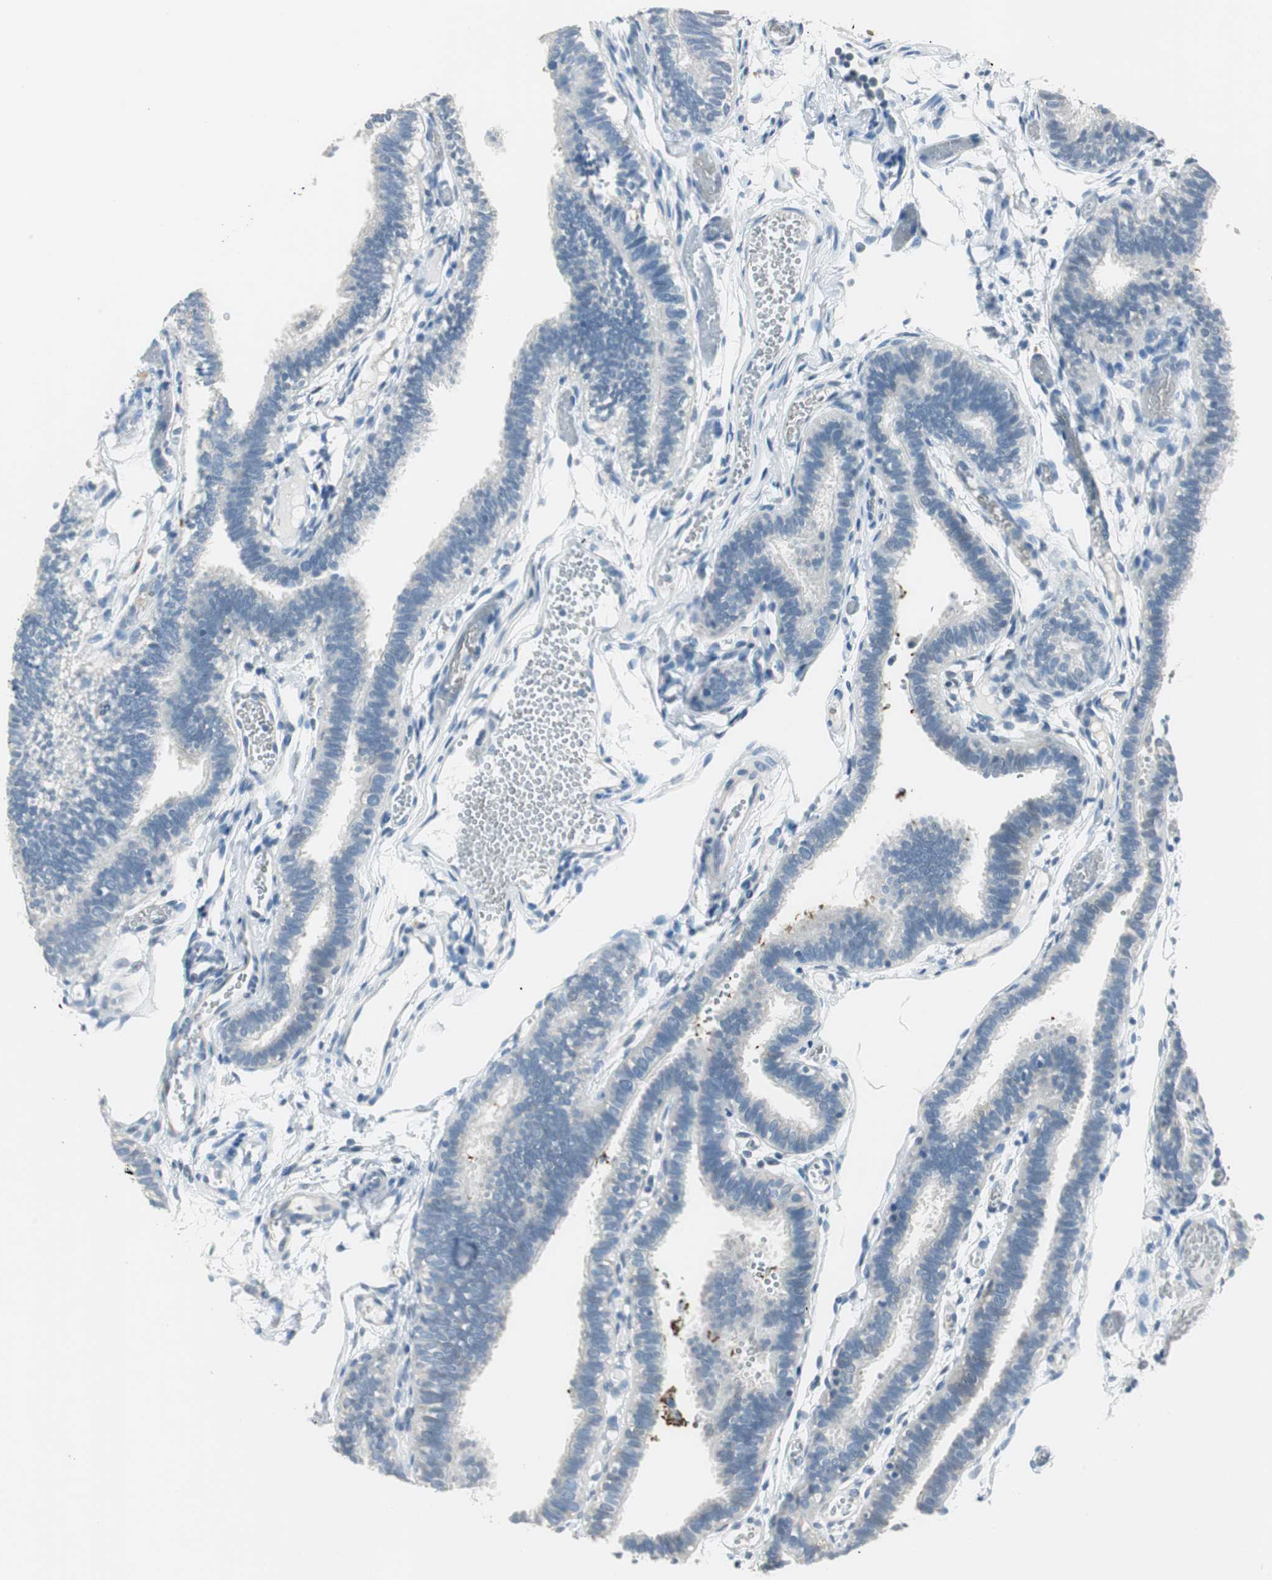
{"staining": {"intensity": "negative", "quantity": "none", "location": "none"}, "tissue": "fallopian tube", "cell_type": "Glandular cells", "image_type": "normal", "snomed": [{"axis": "morphology", "description": "Normal tissue, NOS"}, {"axis": "topography", "description": "Fallopian tube"}], "caption": "Glandular cells show no significant protein positivity in benign fallopian tube. (DAB immunohistochemistry (IHC) visualized using brightfield microscopy, high magnification).", "gene": "MSTO1", "patient": {"sex": "female", "age": 29}}